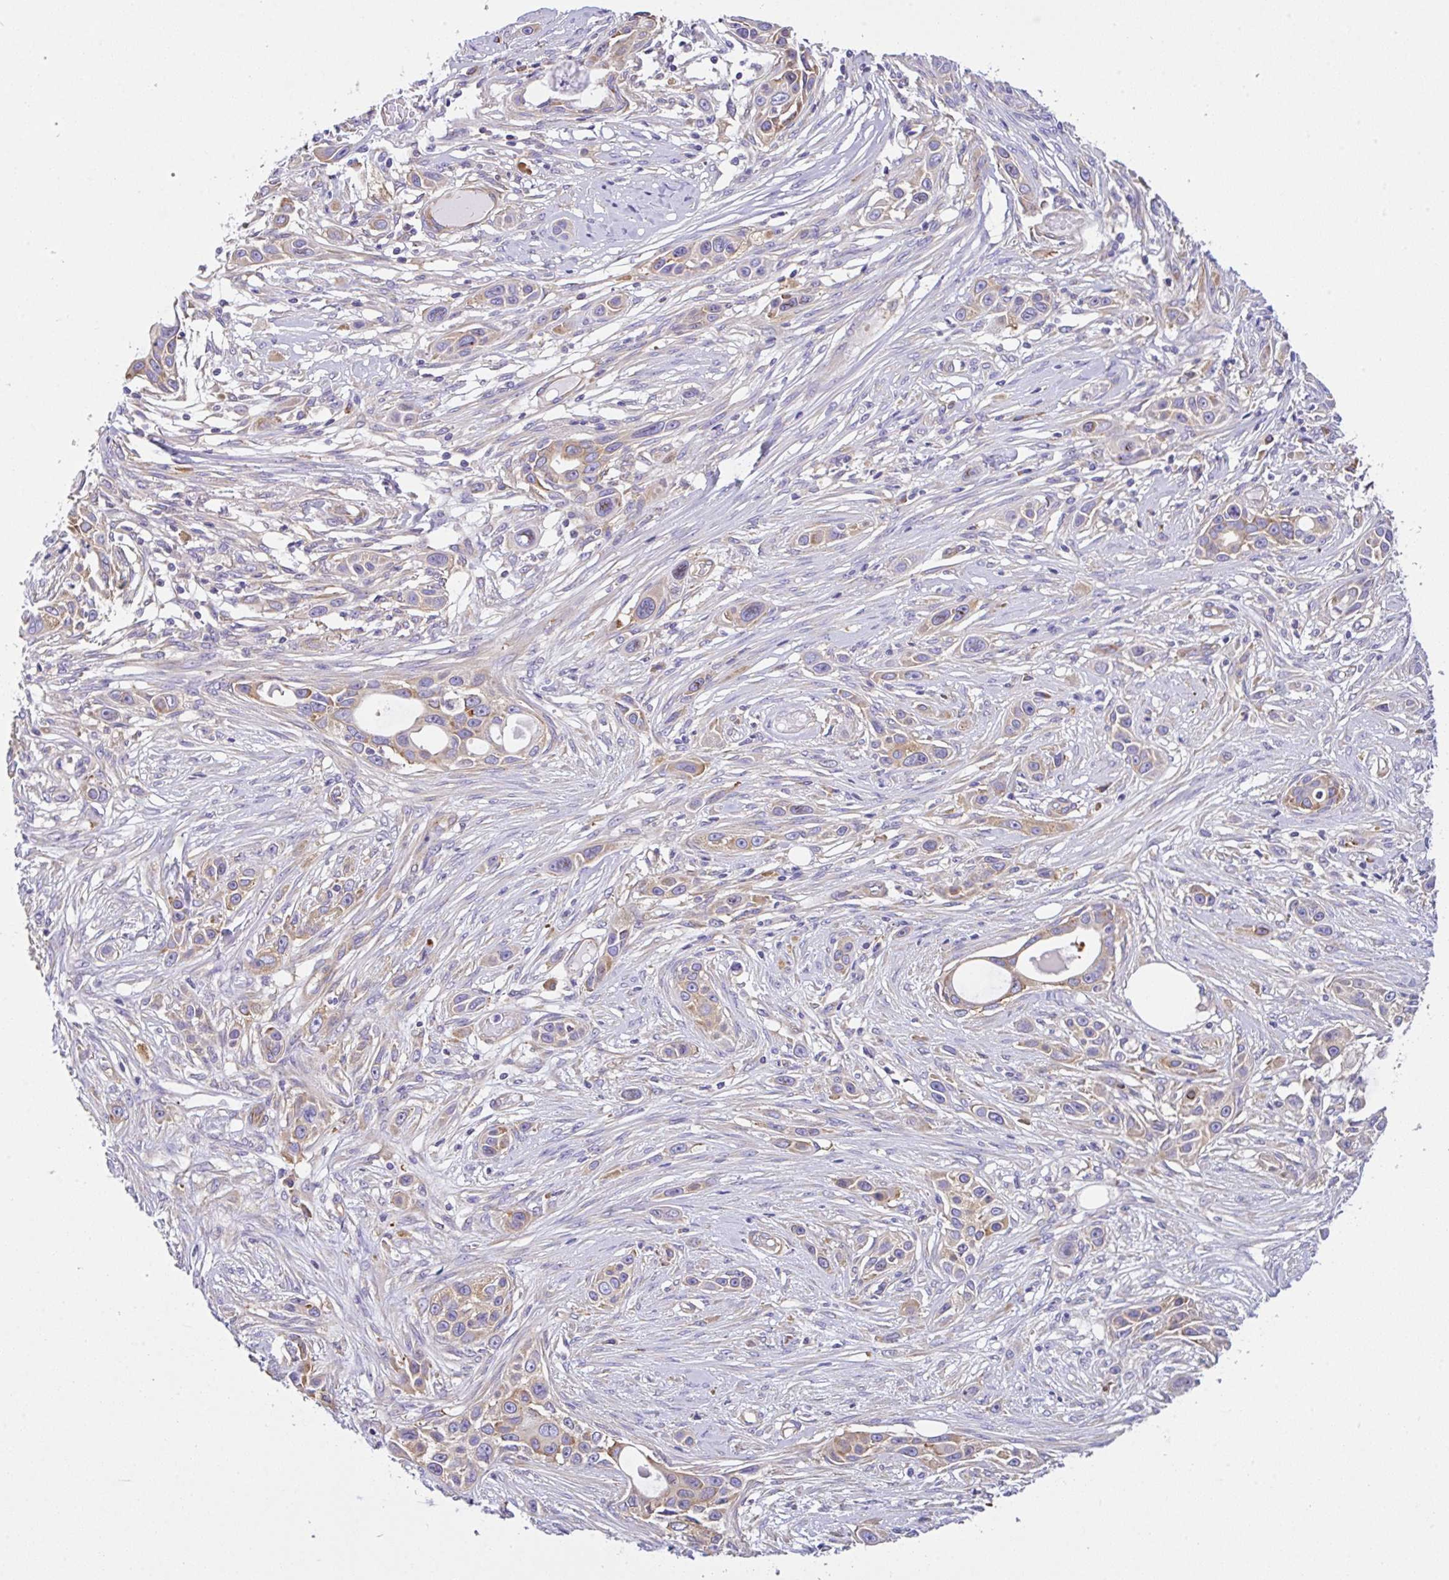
{"staining": {"intensity": "weak", "quantity": "25%-75%", "location": "cytoplasmic/membranous"}, "tissue": "skin cancer", "cell_type": "Tumor cells", "image_type": "cancer", "snomed": [{"axis": "morphology", "description": "Squamous cell carcinoma, NOS"}, {"axis": "topography", "description": "Skin"}], "caption": "Protein staining demonstrates weak cytoplasmic/membranous positivity in approximately 25%-75% of tumor cells in skin cancer (squamous cell carcinoma).", "gene": "GFPT2", "patient": {"sex": "female", "age": 69}}